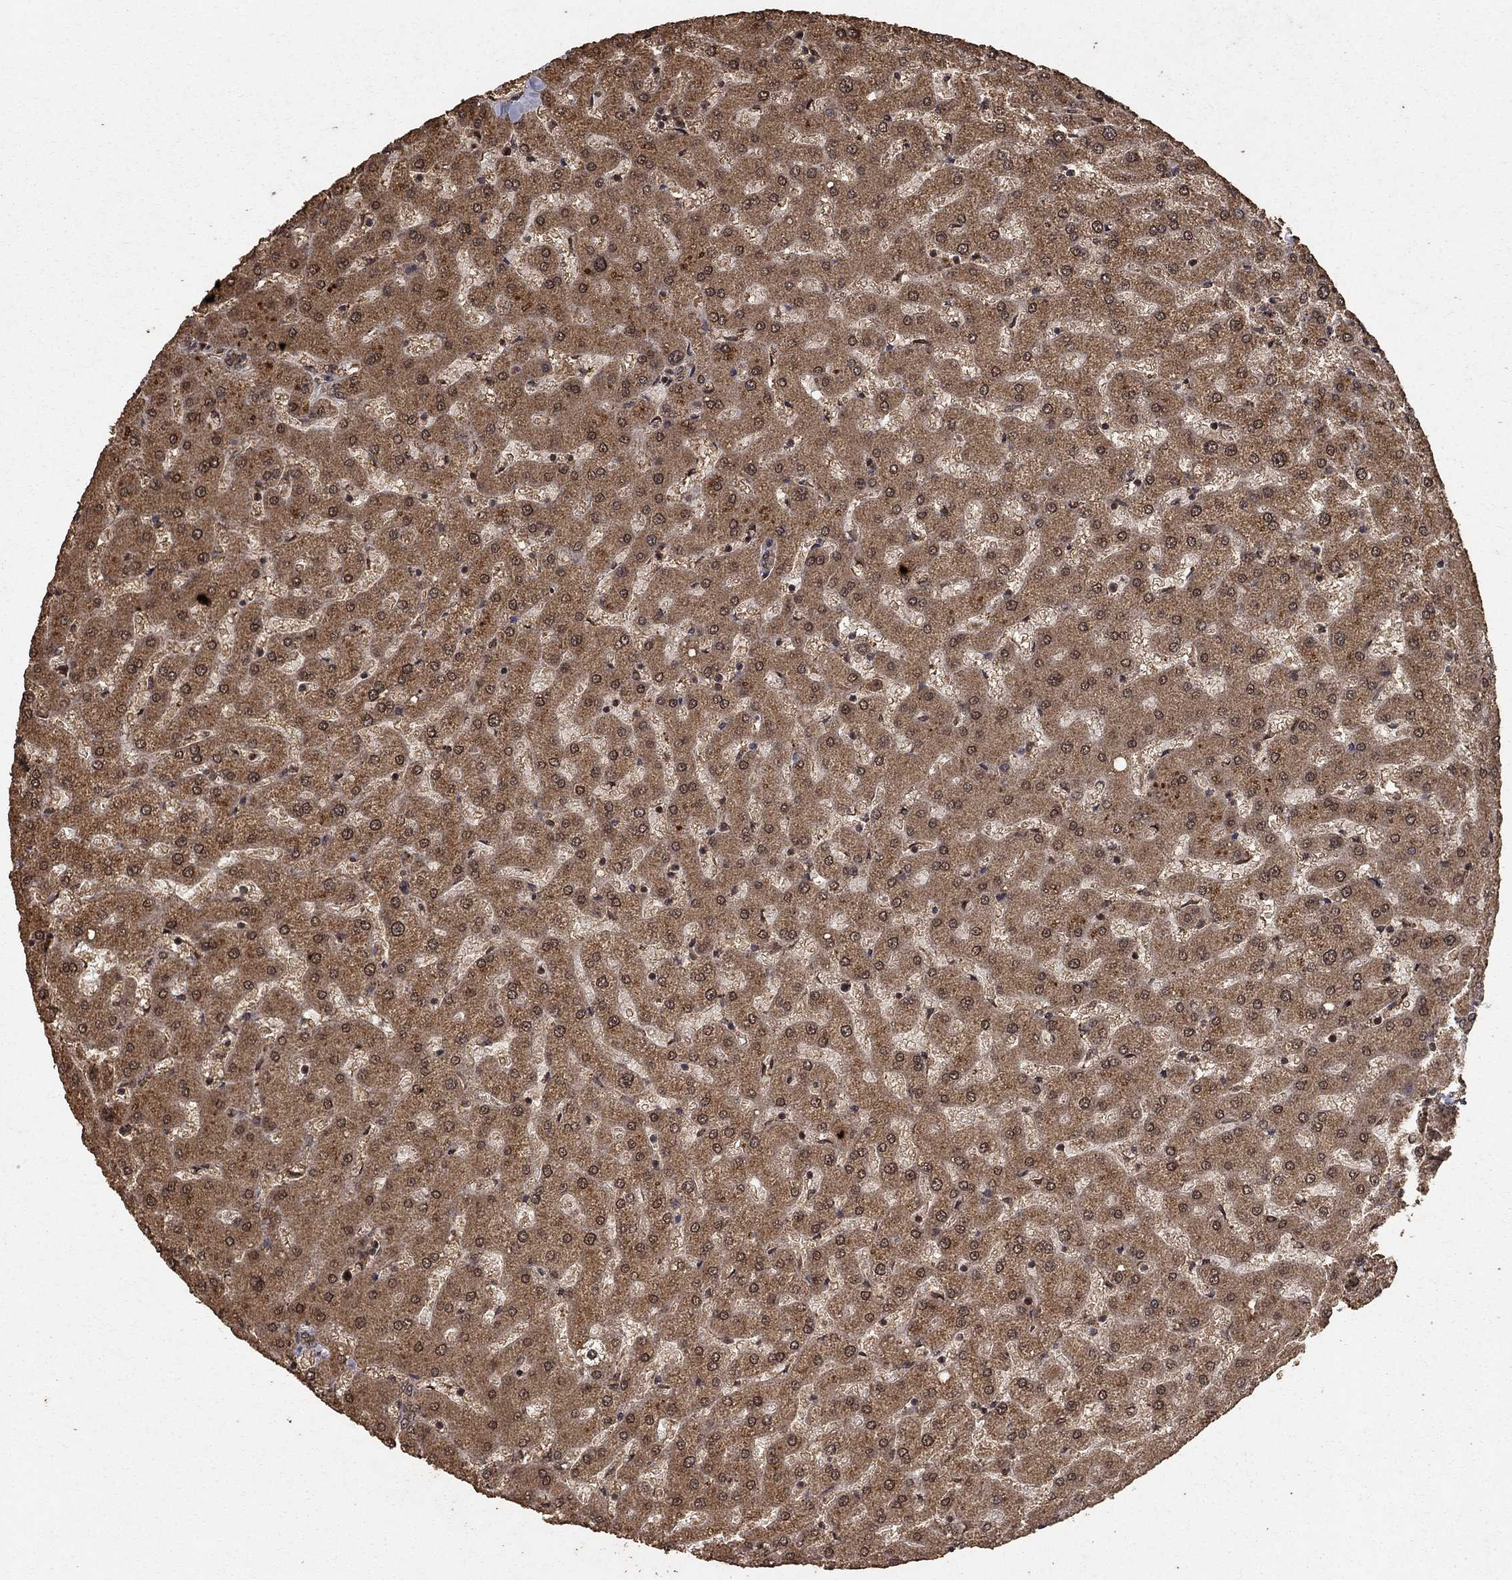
{"staining": {"intensity": "moderate", "quantity": ">75%", "location": "cytoplasmic/membranous"}, "tissue": "liver", "cell_type": "Cholangiocytes", "image_type": "normal", "snomed": [{"axis": "morphology", "description": "Normal tissue, NOS"}, {"axis": "topography", "description": "Liver"}], "caption": "The immunohistochemical stain highlights moderate cytoplasmic/membranous positivity in cholangiocytes of benign liver. (Stains: DAB (3,3'-diaminobenzidine) in brown, nuclei in blue, Microscopy: brightfield microscopy at high magnification).", "gene": "PRDM1", "patient": {"sex": "female", "age": 50}}